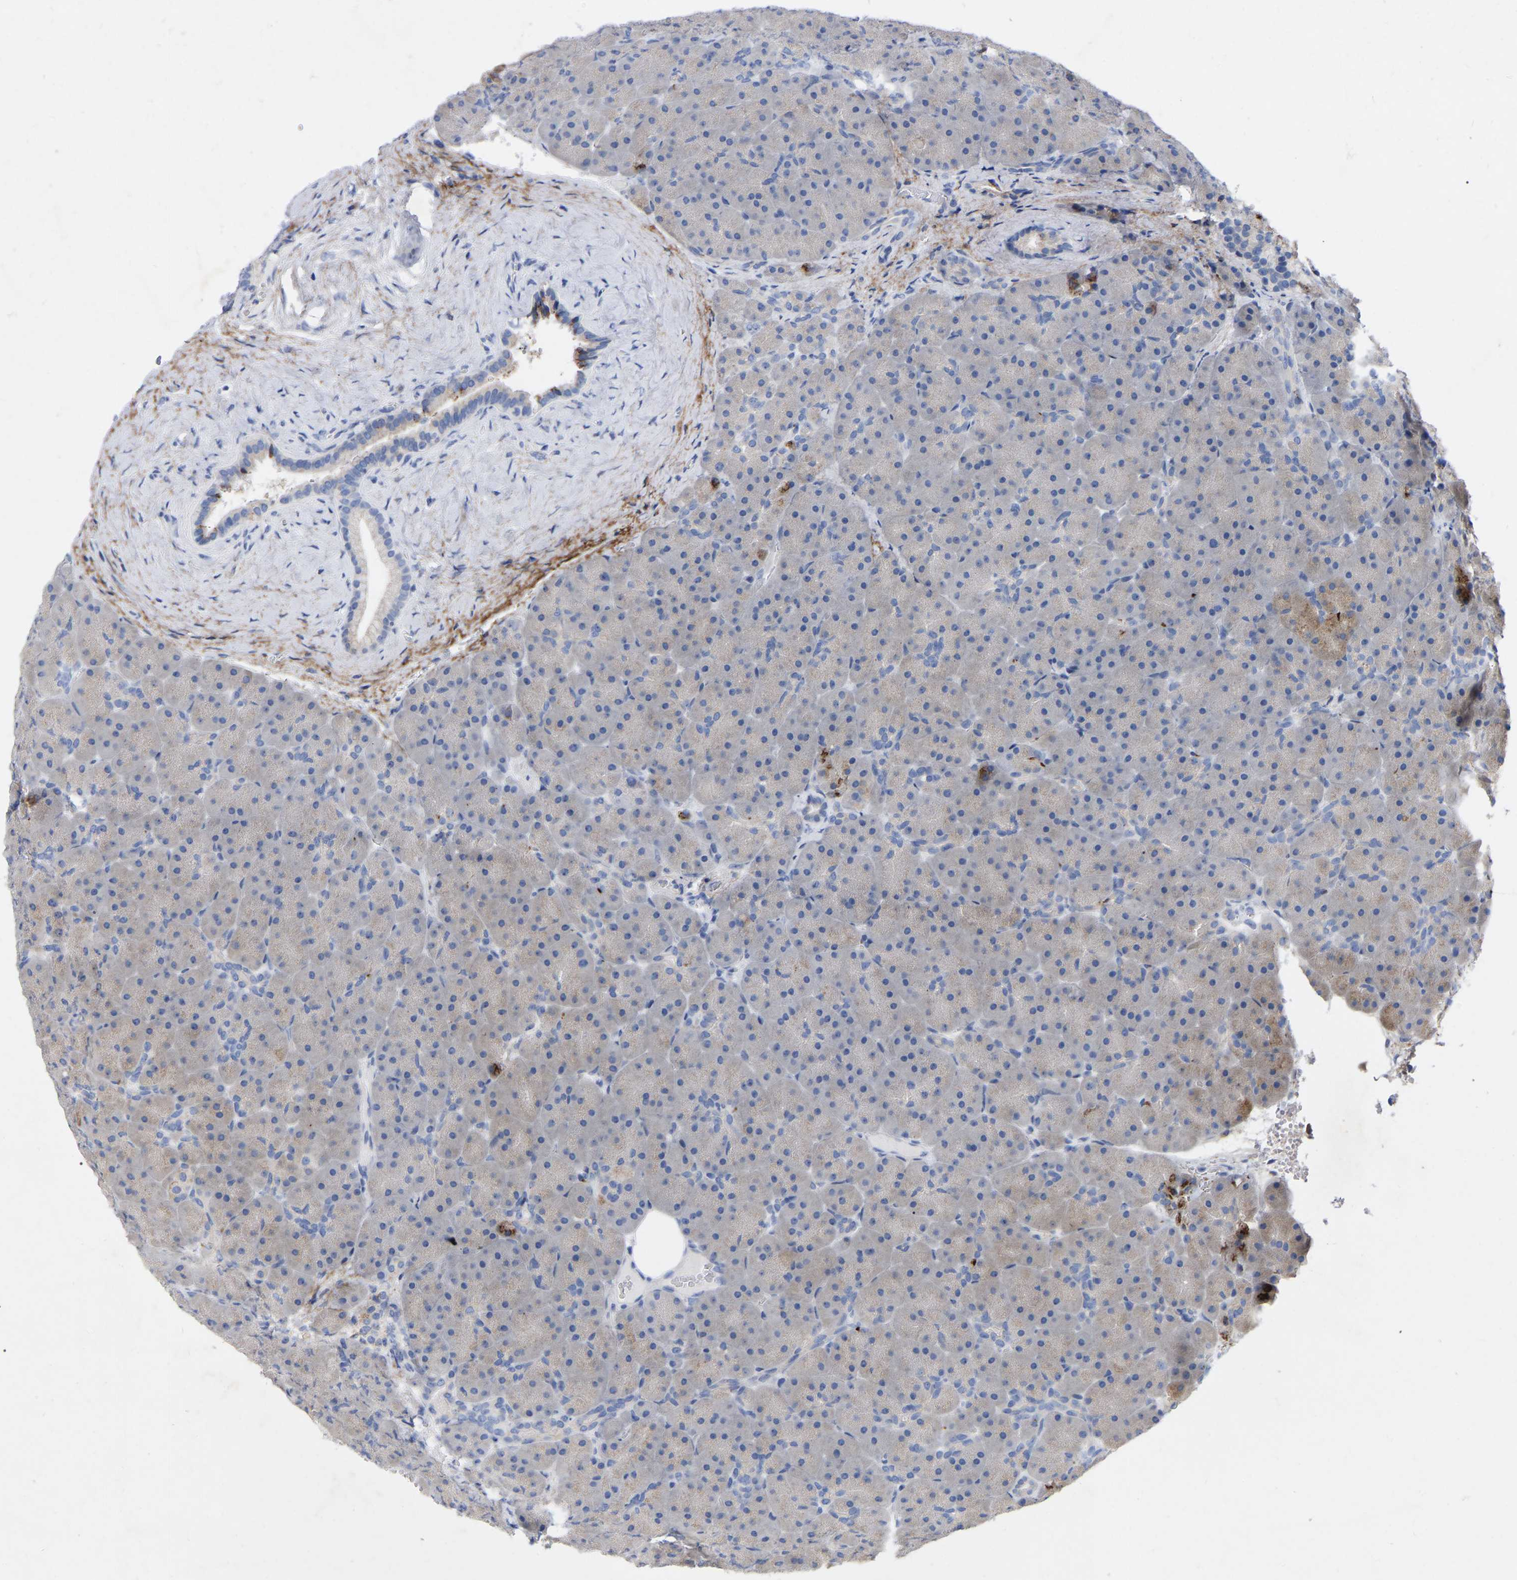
{"staining": {"intensity": "weak", "quantity": "25%-75%", "location": "cytoplasmic/membranous"}, "tissue": "pancreas", "cell_type": "Exocrine glandular cells", "image_type": "normal", "snomed": [{"axis": "morphology", "description": "Normal tissue, NOS"}, {"axis": "topography", "description": "Pancreas"}], "caption": "Immunohistochemical staining of normal pancreas exhibits low levels of weak cytoplasmic/membranous positivity in about 25%-75% of exocrine glandular cells.", "gene": "STRIP2", "patient": {"sex": "male", "age": 66}}